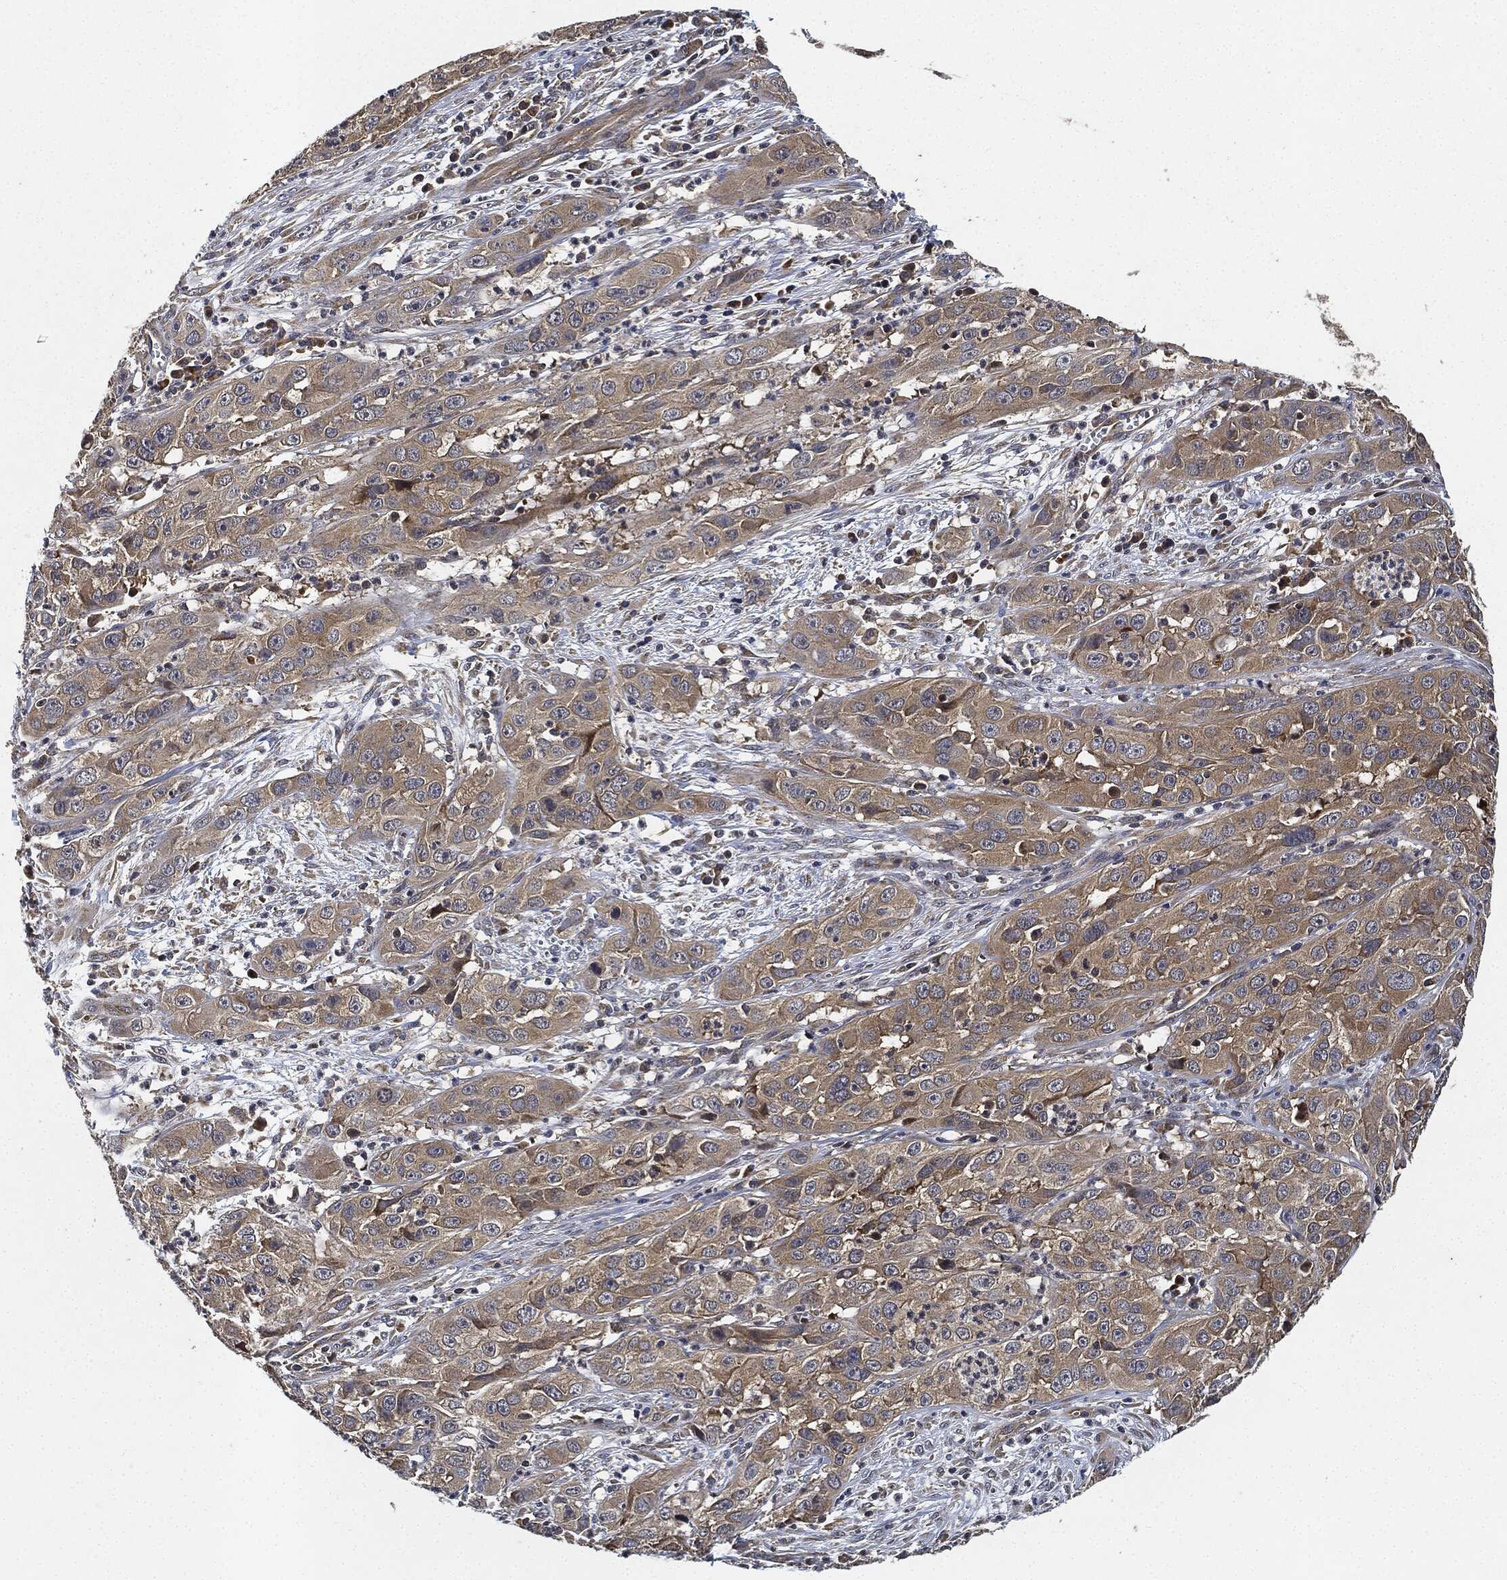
{"staining": {"intensity": "weak", "quantity": "25%-75%", "location": "cytoplasmic/membranous"}, "tissue": "cervical cancer", "cell_type": "Tumor cells", "image_type": "cancer", "snomed": [{"axis": "morphology", "description": "Squamous cell carcinoma, NOS"}, {"axis": "topography", "description": "Cervix"}], "caption": "Approximately 25%-75% of tumor cells in human cervical cancer (squamous cell carcinoma) show weak cytoplasmic/membranous protein positivity as visualized by brown immunohistochemical staining.", "gene": "MLST8", "patient": {"sex": "female", "age": 32}}